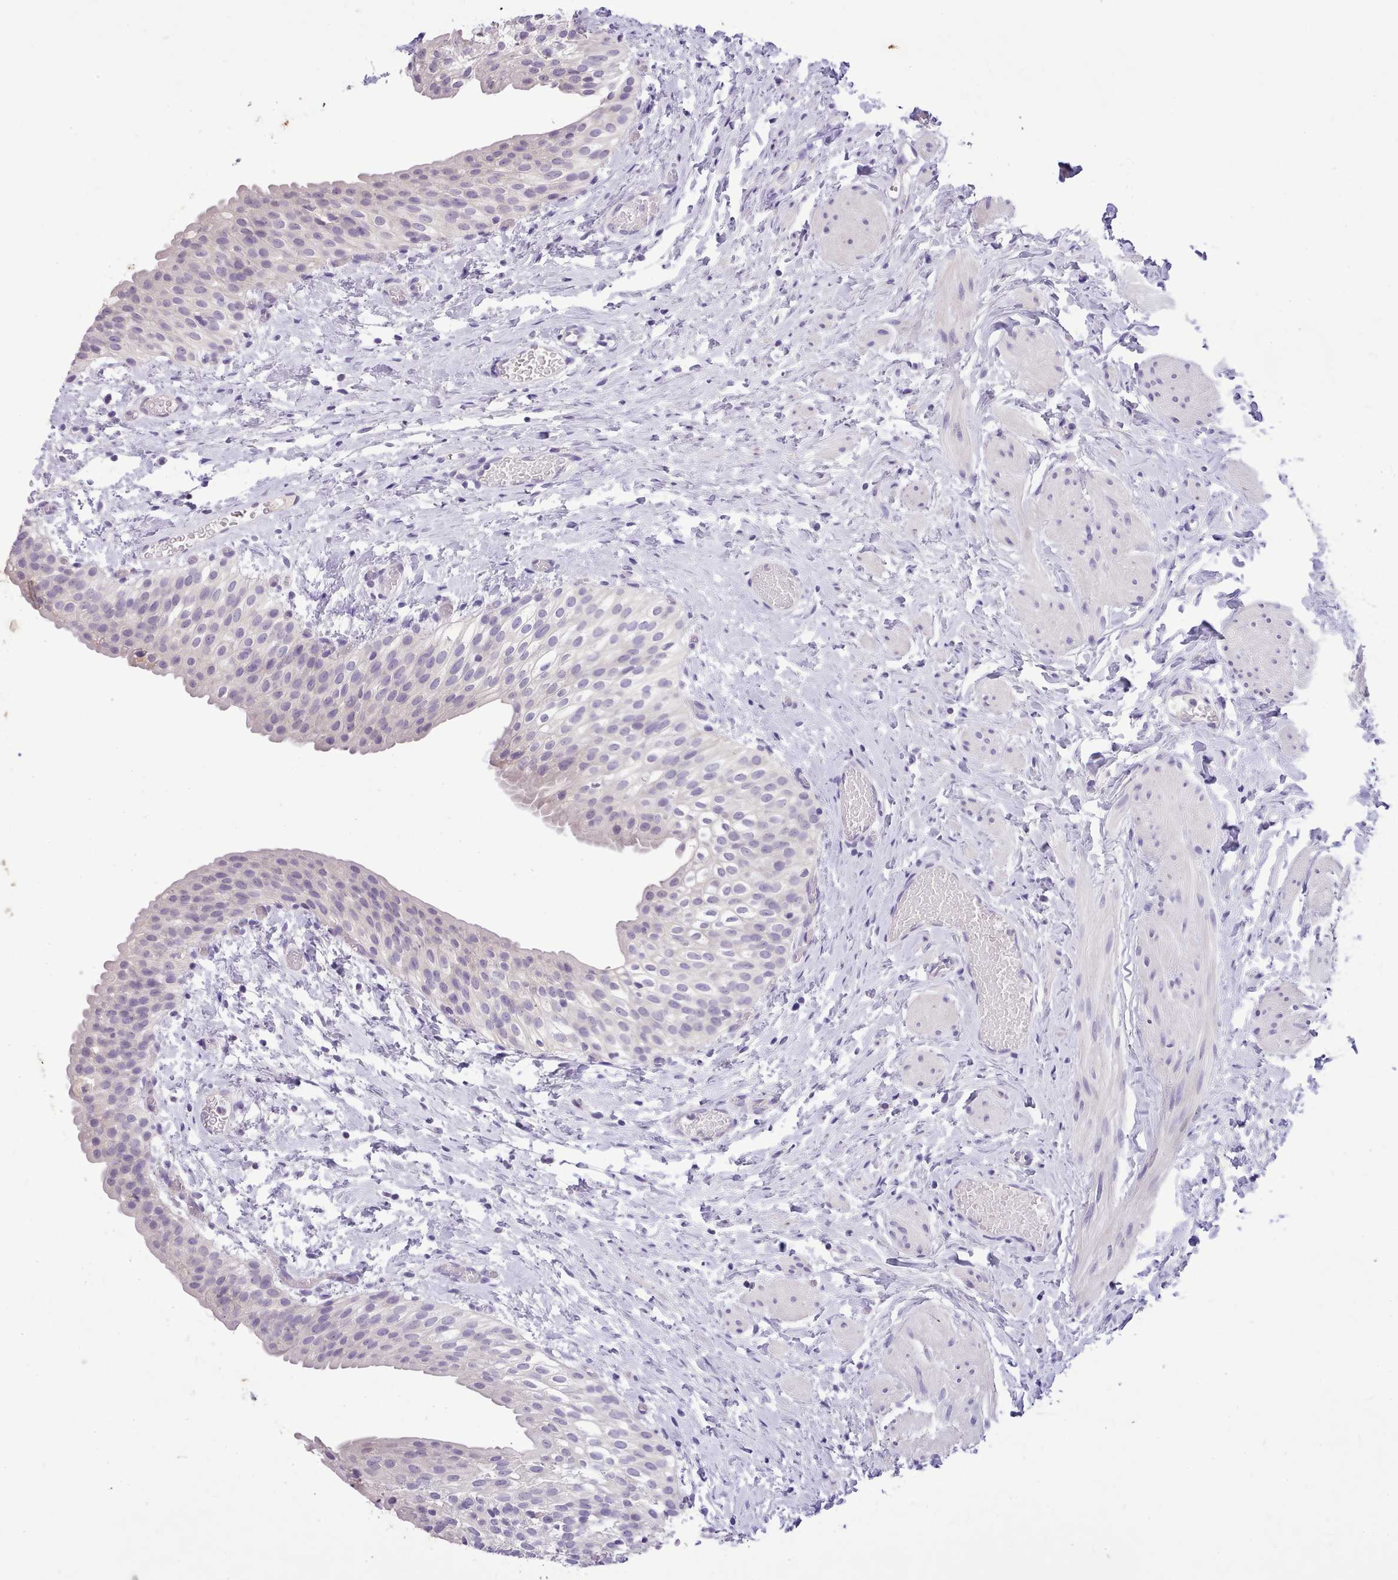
{"staining": {"intensity": "negative", "quantity": "none", "location": "none"}, "tissue": "urinary bladder", "cell_type": "Urothelial cells", "image_type": "normal", "snomed": [{"axis": "morphology", "description": "Normal tissue, NOS"}, {"axis": "topography", "description": "Urinary bladder"}], "caption": "There is no significant positivity in urothelial cells of urinary bladder. (Brightfield microscopy of DAB (3,3'-diaminobenzidine) immunohistochemistry (IHC) at high magnification).", "gene": "FAM83E", "patient": {"sex": "male", "age": 1}}